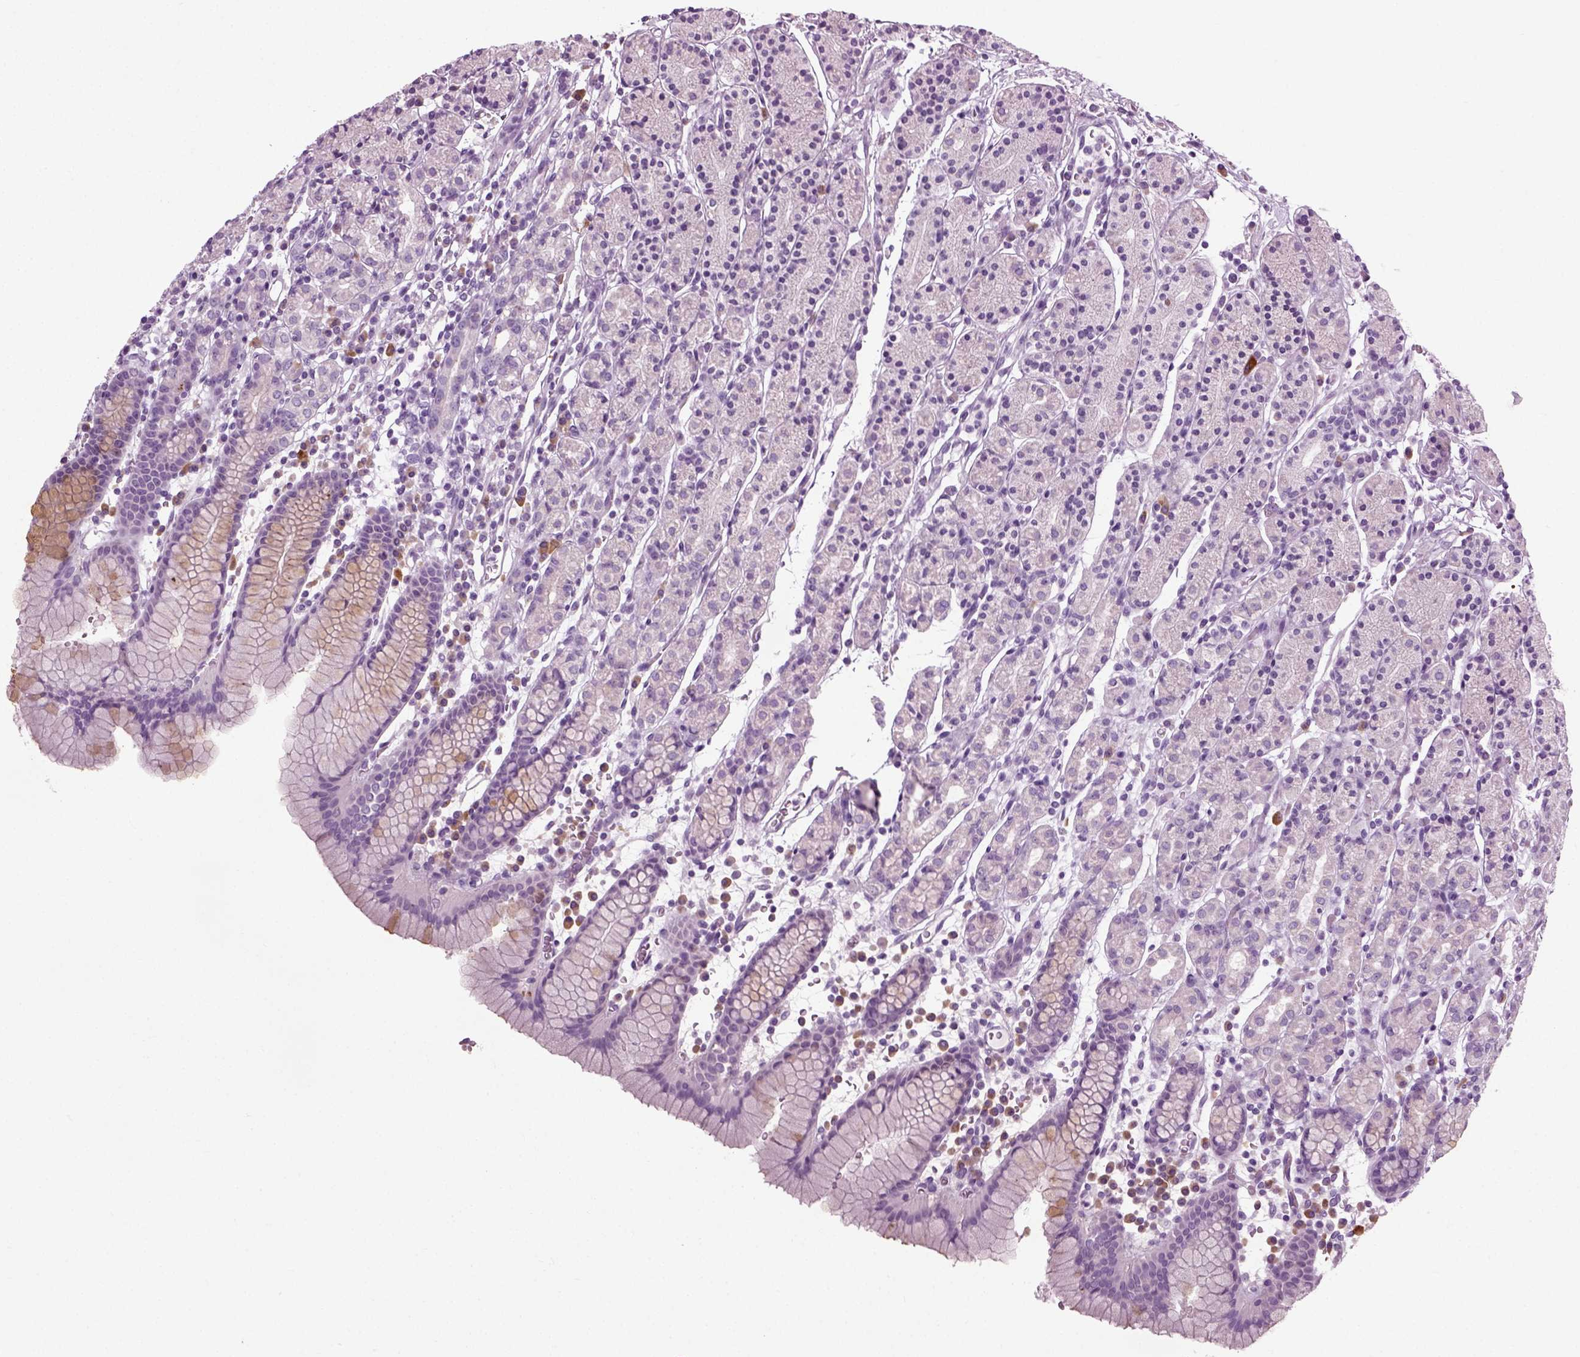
{"staining": {"intensity": "weak", "quantity": "<25%", "location": "cytoplasmic/membranous"}, "tissue": "stomach", "cell_type": "Glandular cells", "image_type": "normal", "snomed": [{"axis": "morphology", "description": "Normal tissue, NOS"}, {"axis": "topography", "description": "Stomach, upper"}, {"axis": "topography", "description": "Stomach"}], "caption": "Protein analysis of normal stomach shows no significant expression in glandular cells.", "gene": "PRLH", "patient": {"sex": "male", "age": 62}}